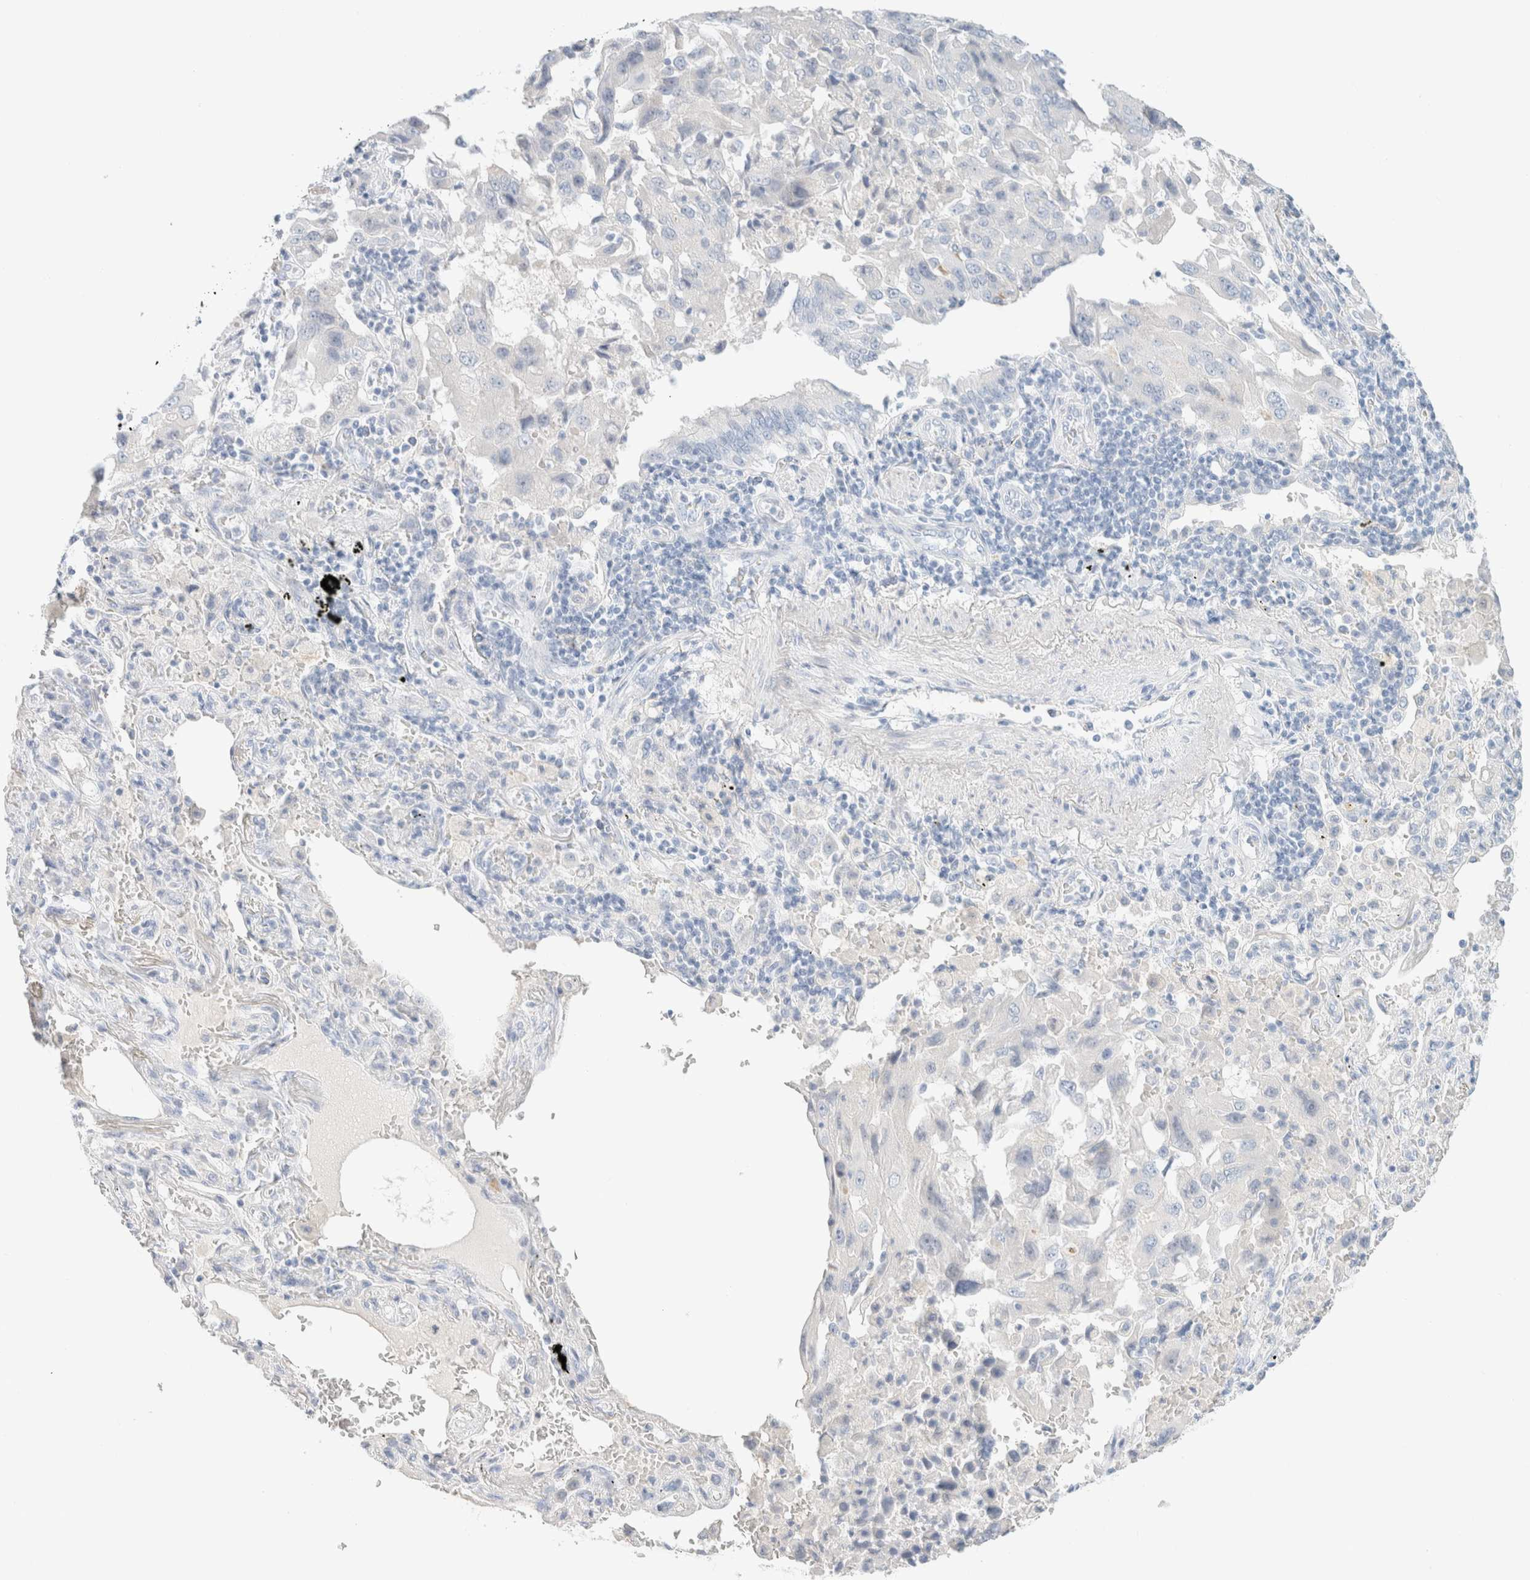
{"staining": {"intensity": "negative", "quantity": "none", "location": "none"}, "tissue": "lung cancer", "cell_type": "Tumor cells", "image_type": "cancer", "snomed": [{"axis": "morphology", "description": "Adenocarcinoma, NOS"}, {"axis": "topography", "description": "Lung"}], "caption": "A high-resolution image shows immunohistochemistry staining of lung adenocarcinoma, which reveals no significant staining in tumor cells.", "gene": "CPQ", "patient": {"sex": "female", "age": 65}}